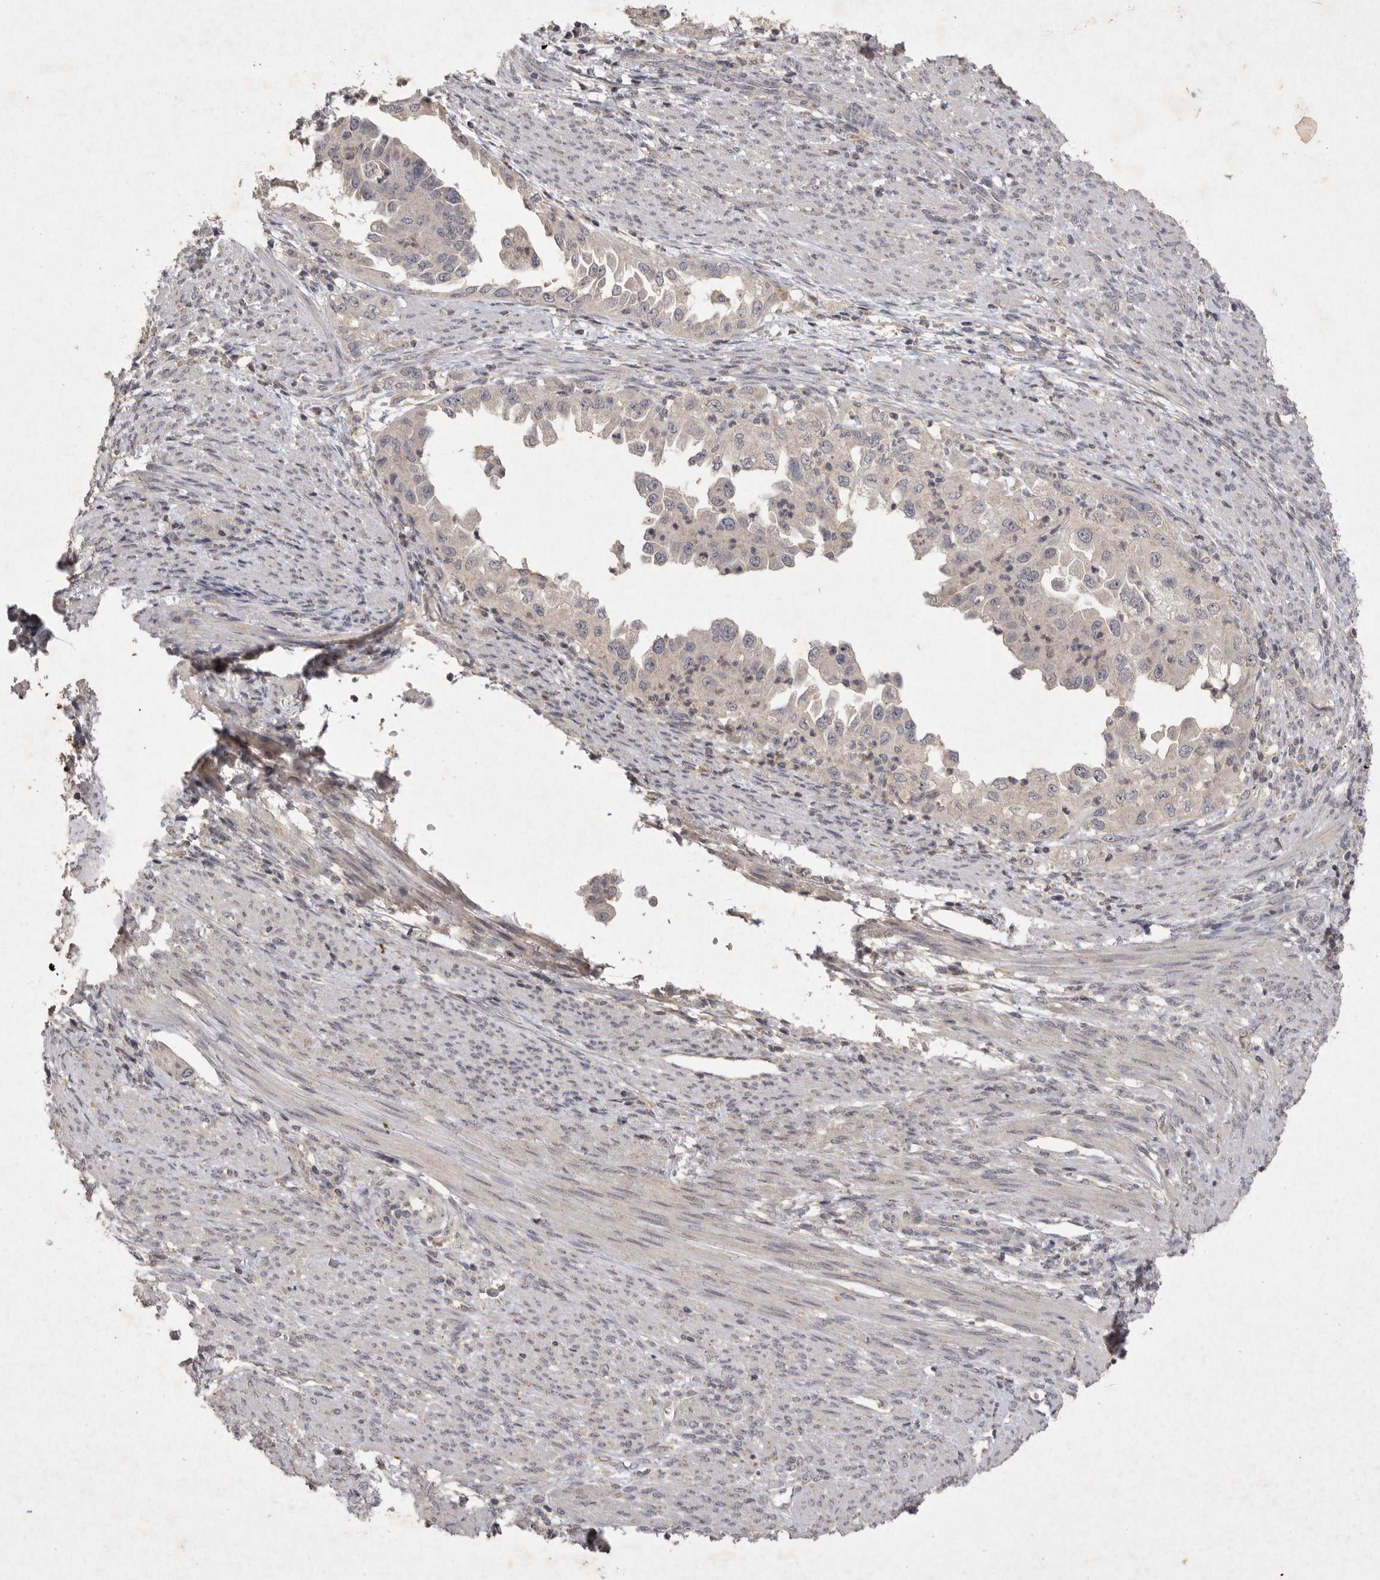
{"staining": {"intensity": "negative", "quantity": "none", "location": "none"}, "tissue": "endometrial cancer", "cell_type": "Tumor cells", "image_type": "cancer", "snomed": [{"axis": "morphology", "description": "Adenocarcinoma, NOS"}, {"axis": "topography", "description": "Endometrium"}], "caption": "Tumor cells show no significant protein positivity in endometrial cancer.", "gene": "APLNR", "patient": {"sex": "female", "age": 85}}